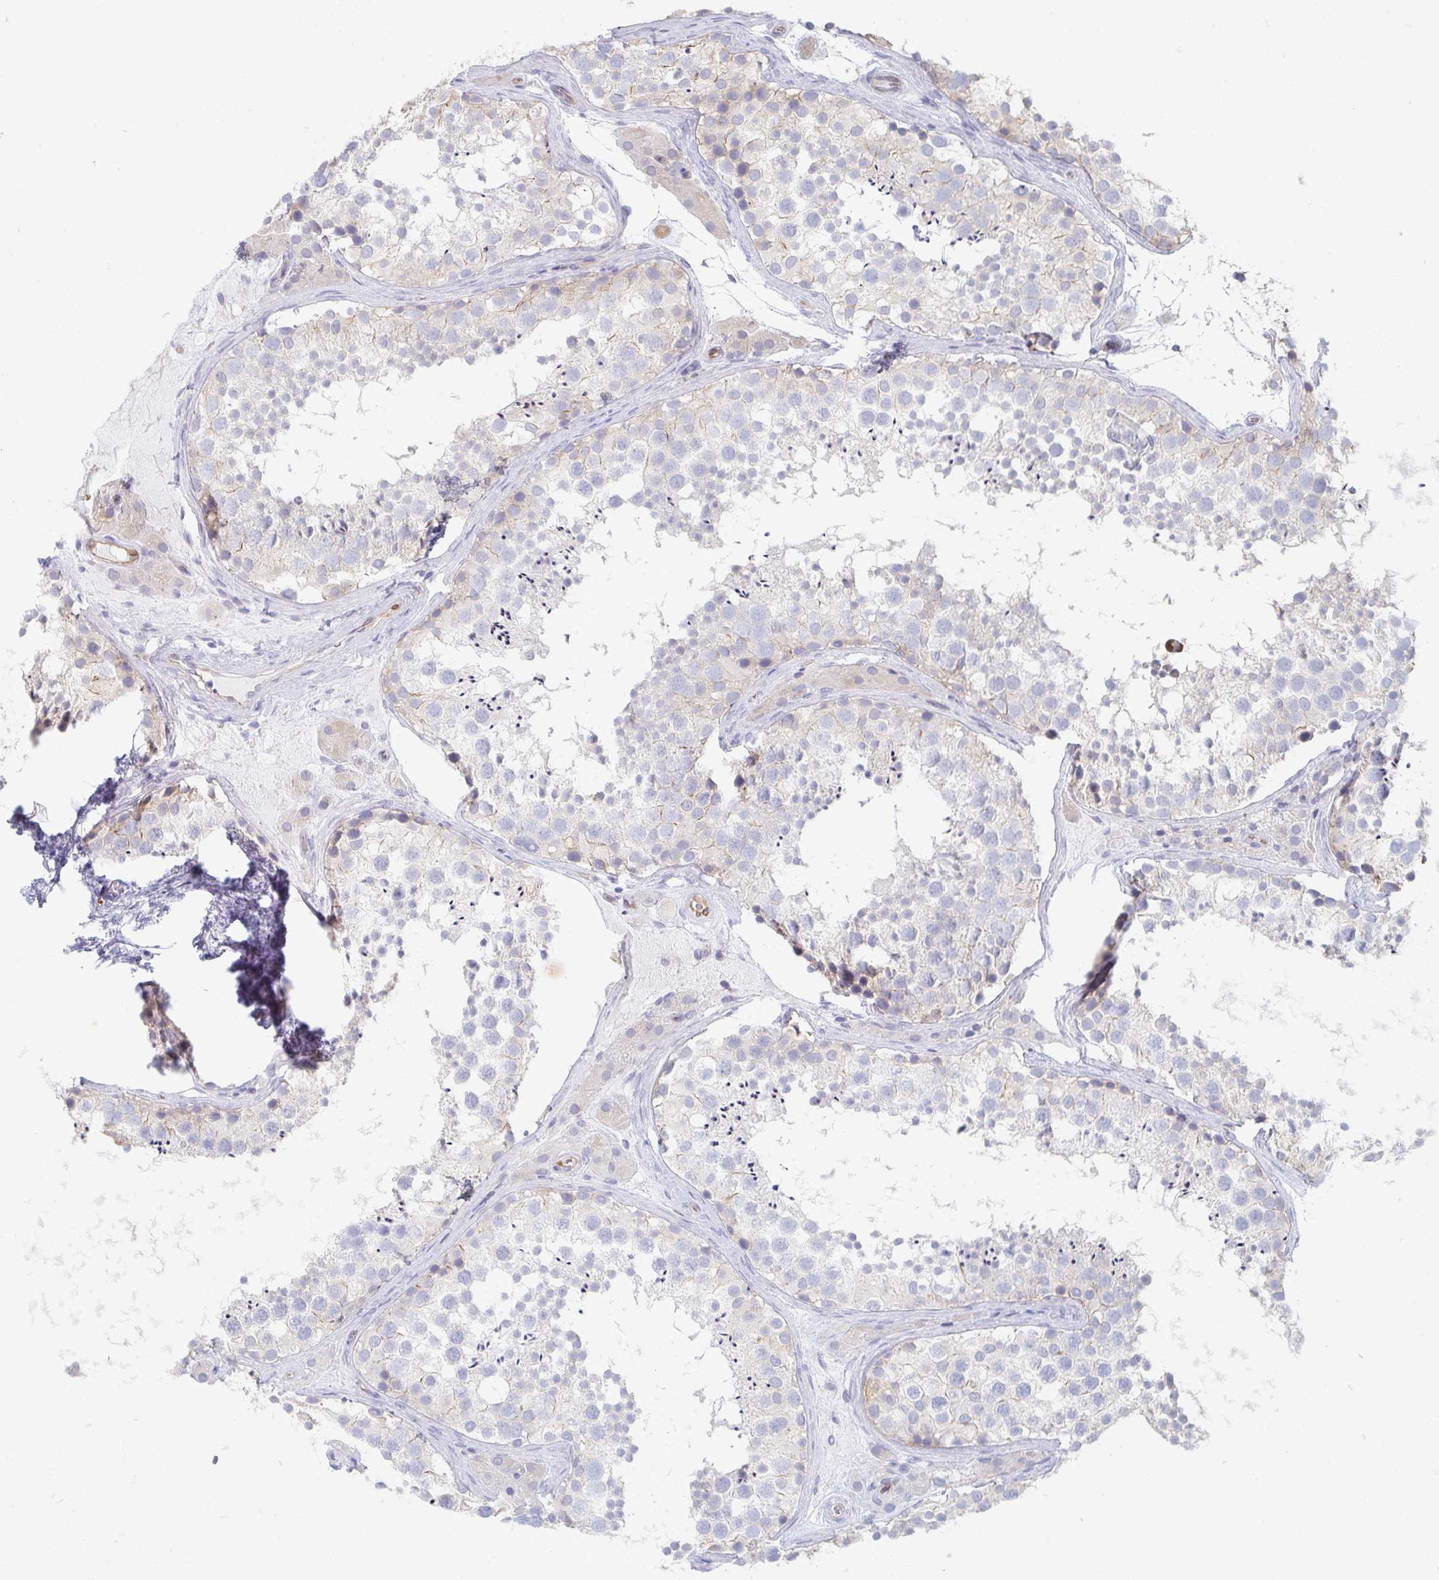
{"staining": {"intensity": "weak", "quantity": "<25%", "location": "cytoplasmic/membranous"}, "tissue": "testis", "cell_type": "Cells in seminiferous ducts", "image_type": "normal", "snomed": [{"axis": "morphology", "description": "Normal tissue, NOS"}, {"axis": "topography", "description": "Testis"}], "caption": "High power microscopy image of an immunohistochemistry (IHC) photomicrograph of normal testis, revealing no significant staining in cells in seminiferous ducts. (Immunohistochemistry (ihc), brightfield microscopy, high magnification).", "gene": "MYLK2", "patient": {"sex": "male", "age": 41}}